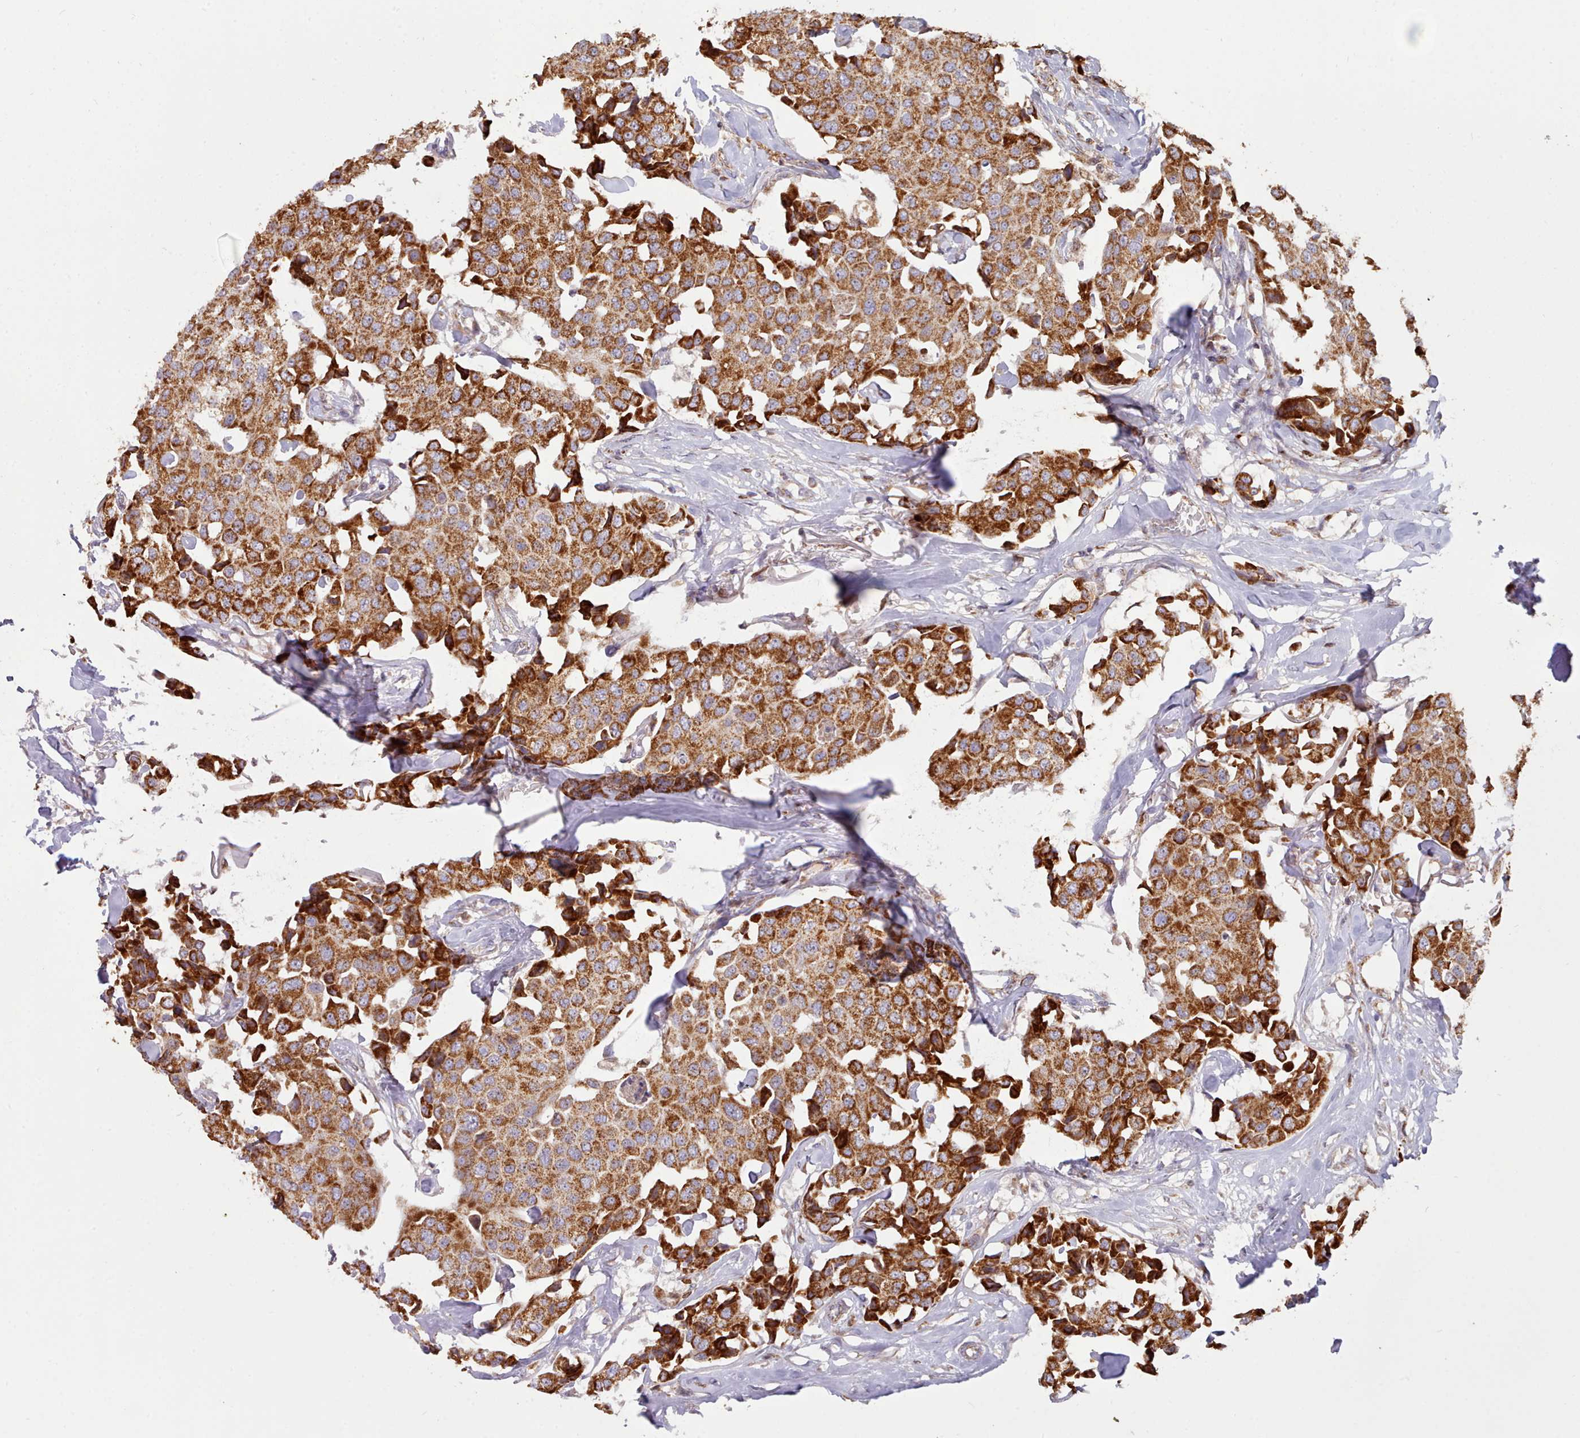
{"staining": {"intensity": "strong", "quantity": ">75%", "location": "cytoplasmic/membranous"}, "tissue": "breast cancer", "cell_type": "Tumor cells", "image_type": "cancer", "snomed": [{"axis": "morphology", "description": "Duct carcinoma"}, {"axis": "topography", "description": "Breast"}], "caption": "Breast cancer stained for a protein reveals strong cytoplasmic/membranous positivity in tumor cells.", "gene": "HSDL2", "patient": {"sex": "female", "age": 80}}